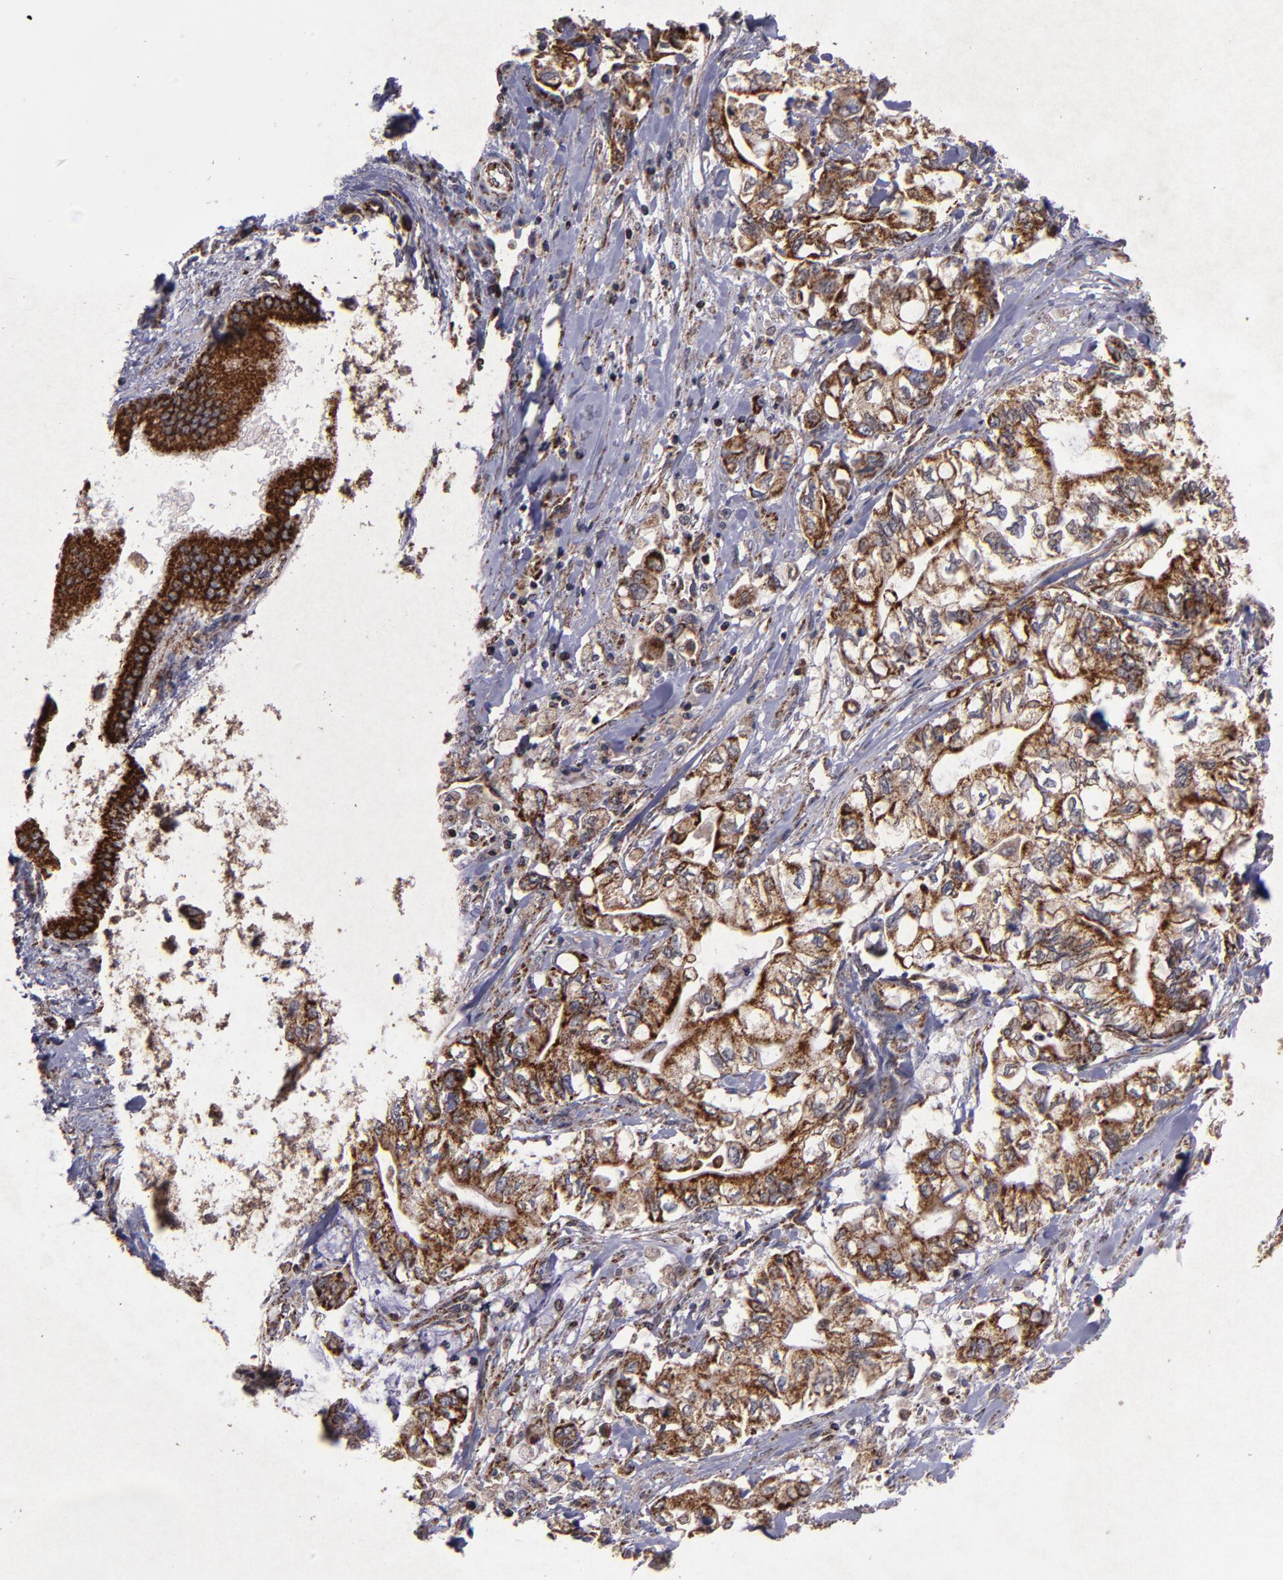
{"staining": {"intensity": "moderate", "quantity": ">75%", "location": "cytoplasmic/membranous"}, "tissue": "pancreatic cancer", "cell_type": "Tumor cells", "image_type": "cancer", "snomed": [{"axis": "morphology", "description": "Adenocarcinoma, NOS"}, {"axis": "topography", "description": "Pancreas"}], "caption": "IHC image of pancreatic cancer stained for a protein (brown), which reveals medium levels of moderate cytoplasmic/membranous staining in approximately >75% of tumor cells.", "gene": "TIMM9", "patient": {"sex": "male", "age": 79}}